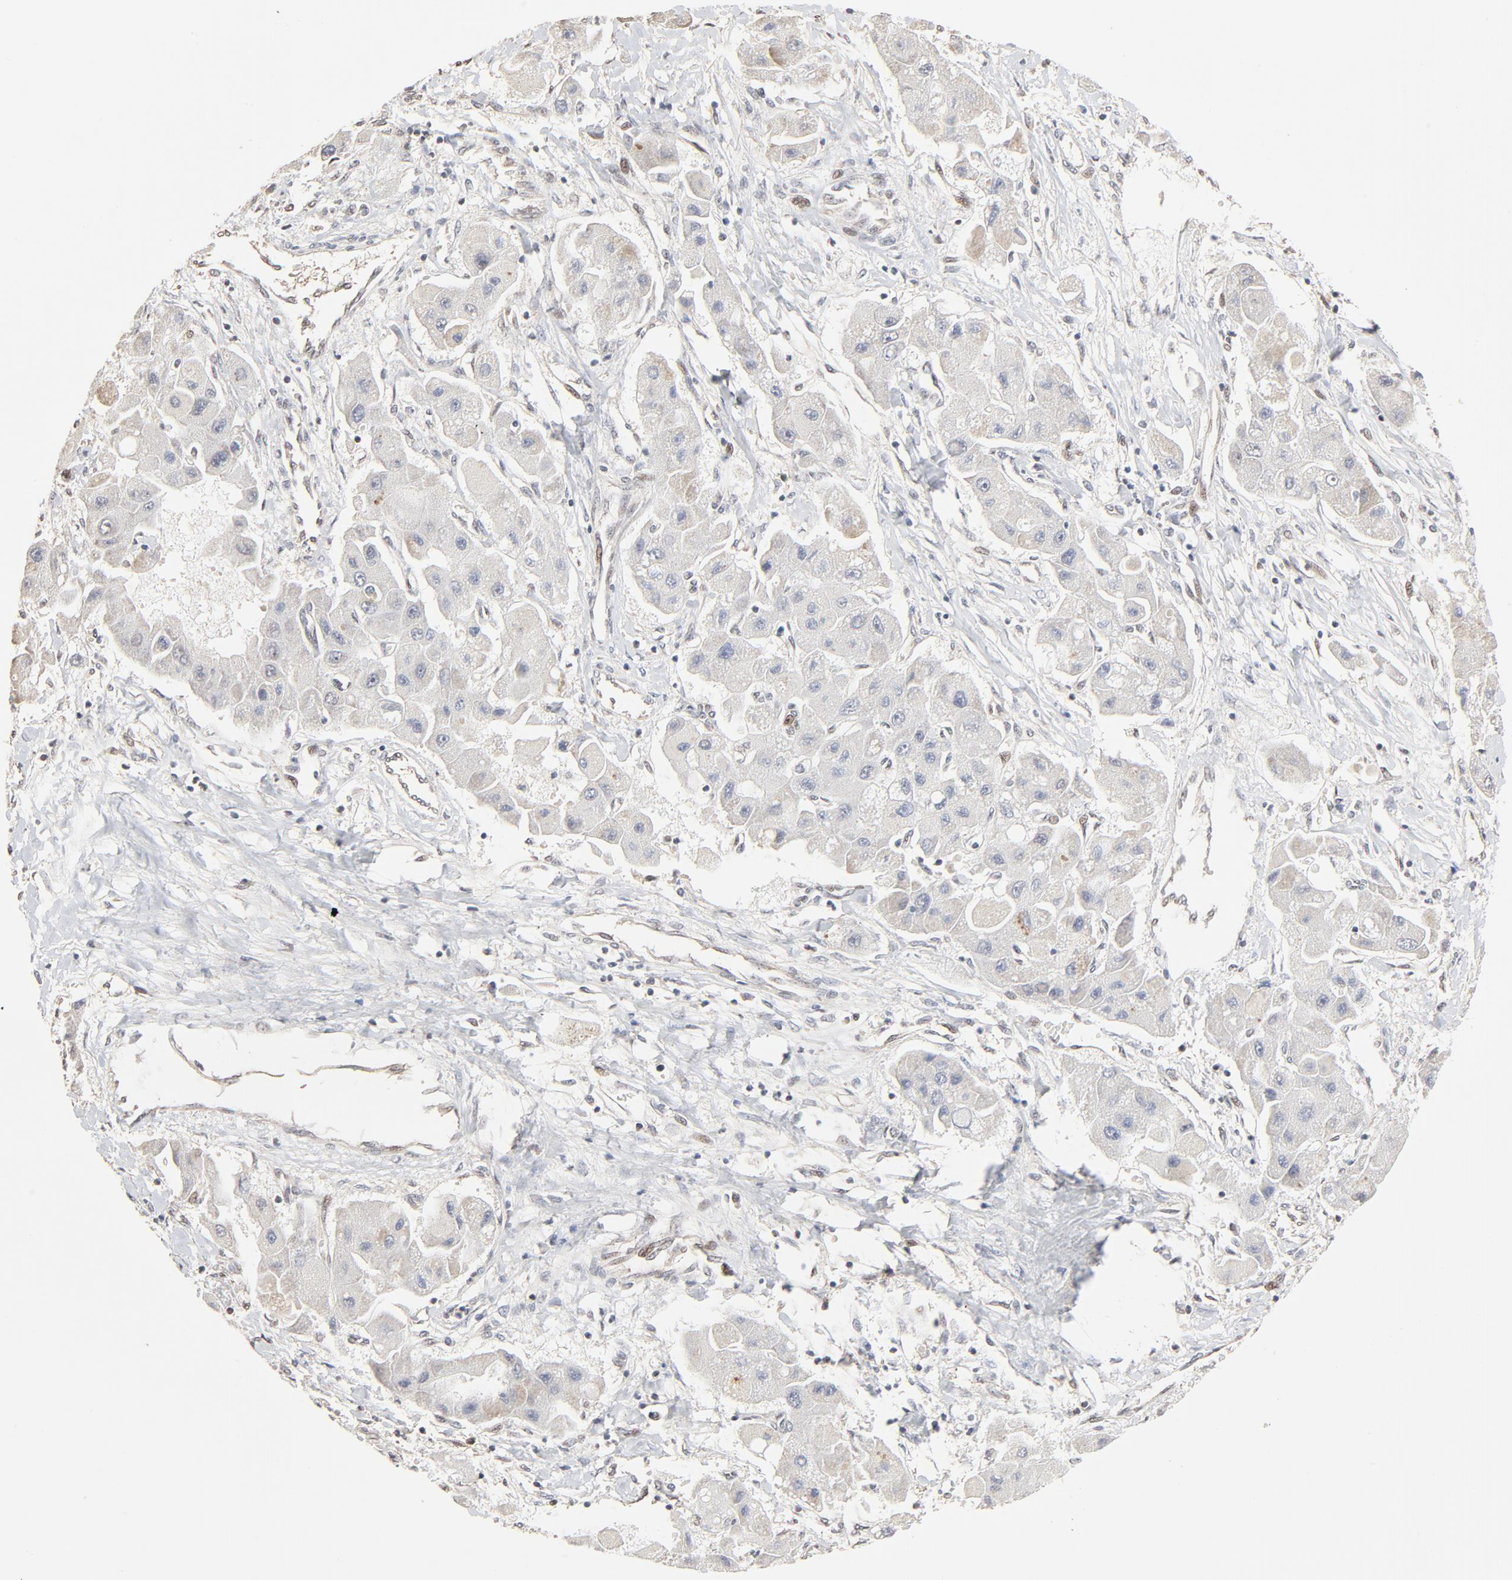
{"staining": {"intensity": "weak", "quantity": "<25%", "location": "cytoplasmic/membranous"}, "tissue": "liver cancer", "cell_type": "Tumor cells", "image_type": "cancer", "snomed": [{"axis": "morphology", "description": "Carcinoma, Hepatocellular, NOS"}, {"axis": "topography", "description": "Liver"}], "caption": "IHC photomicrograph of neoplastic tissue: hepatocellular carcinoma (liver) stained with DAB demonstrates no significant protein staining in tumor cells.", "gene": "GTF2I", "patient": {"sex": "male", "age": 24}}